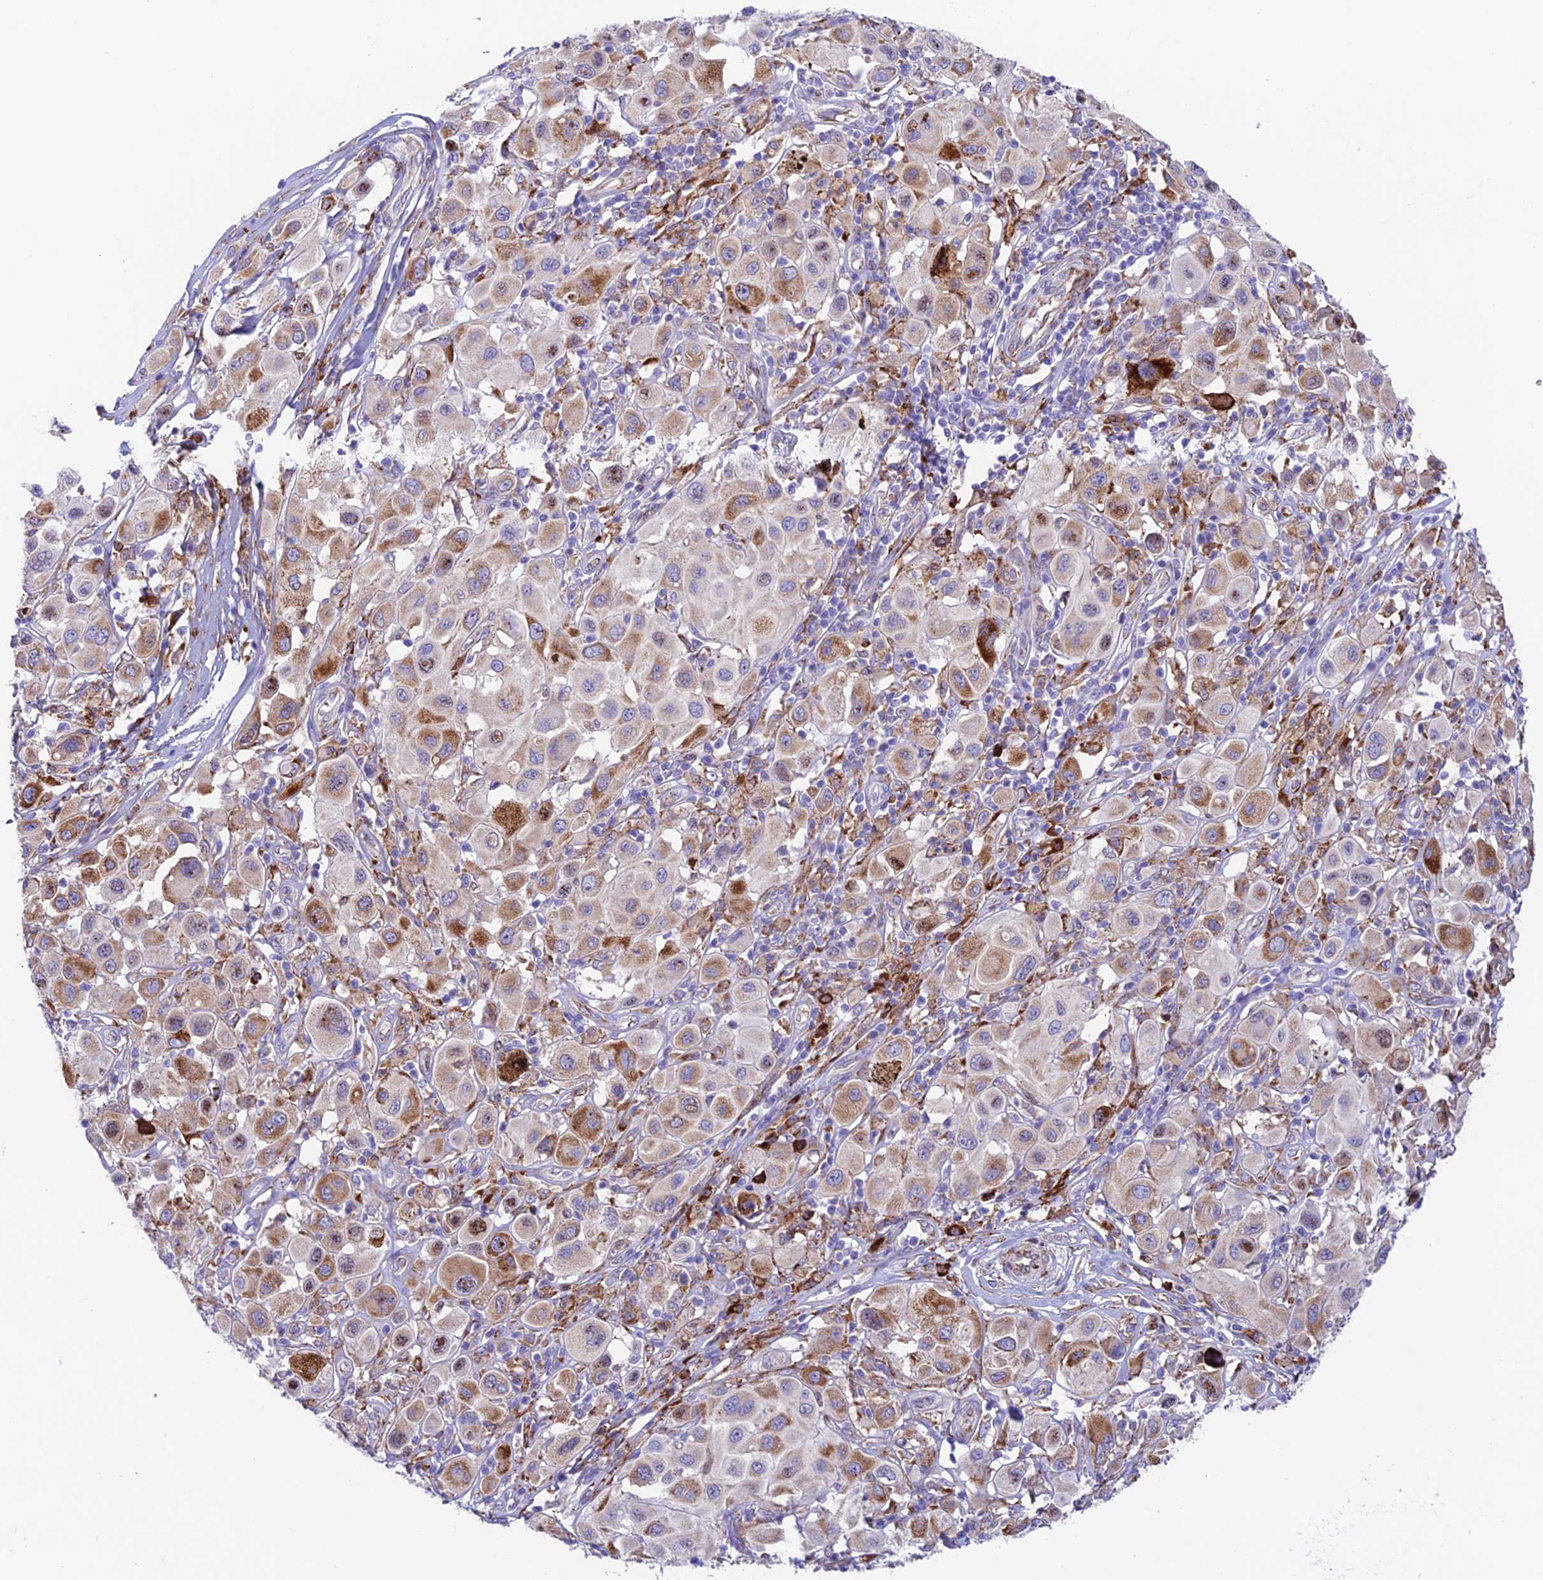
{"staining": {"intensity": "strong", "quantity": "<25%", "location": "cytoplasmic/membranous"}, "tissue": "melanoma", "cell_type": "Tumor cells", "image_type": "cancer", "snomed": [{"axis": "morphology", "description": "Malignant melanoma, Metastatic site"}, {"axis": "topography", "description": "Skin"}], "caption": "Protein staining demonstrates strong cytoplasmic/membranous positivity in about <25% of tumor cells in melanoma. Nuclei are stained in blue.", "gene": "TUBGCP6", "patient": {"sex": "male", "age": 41}}